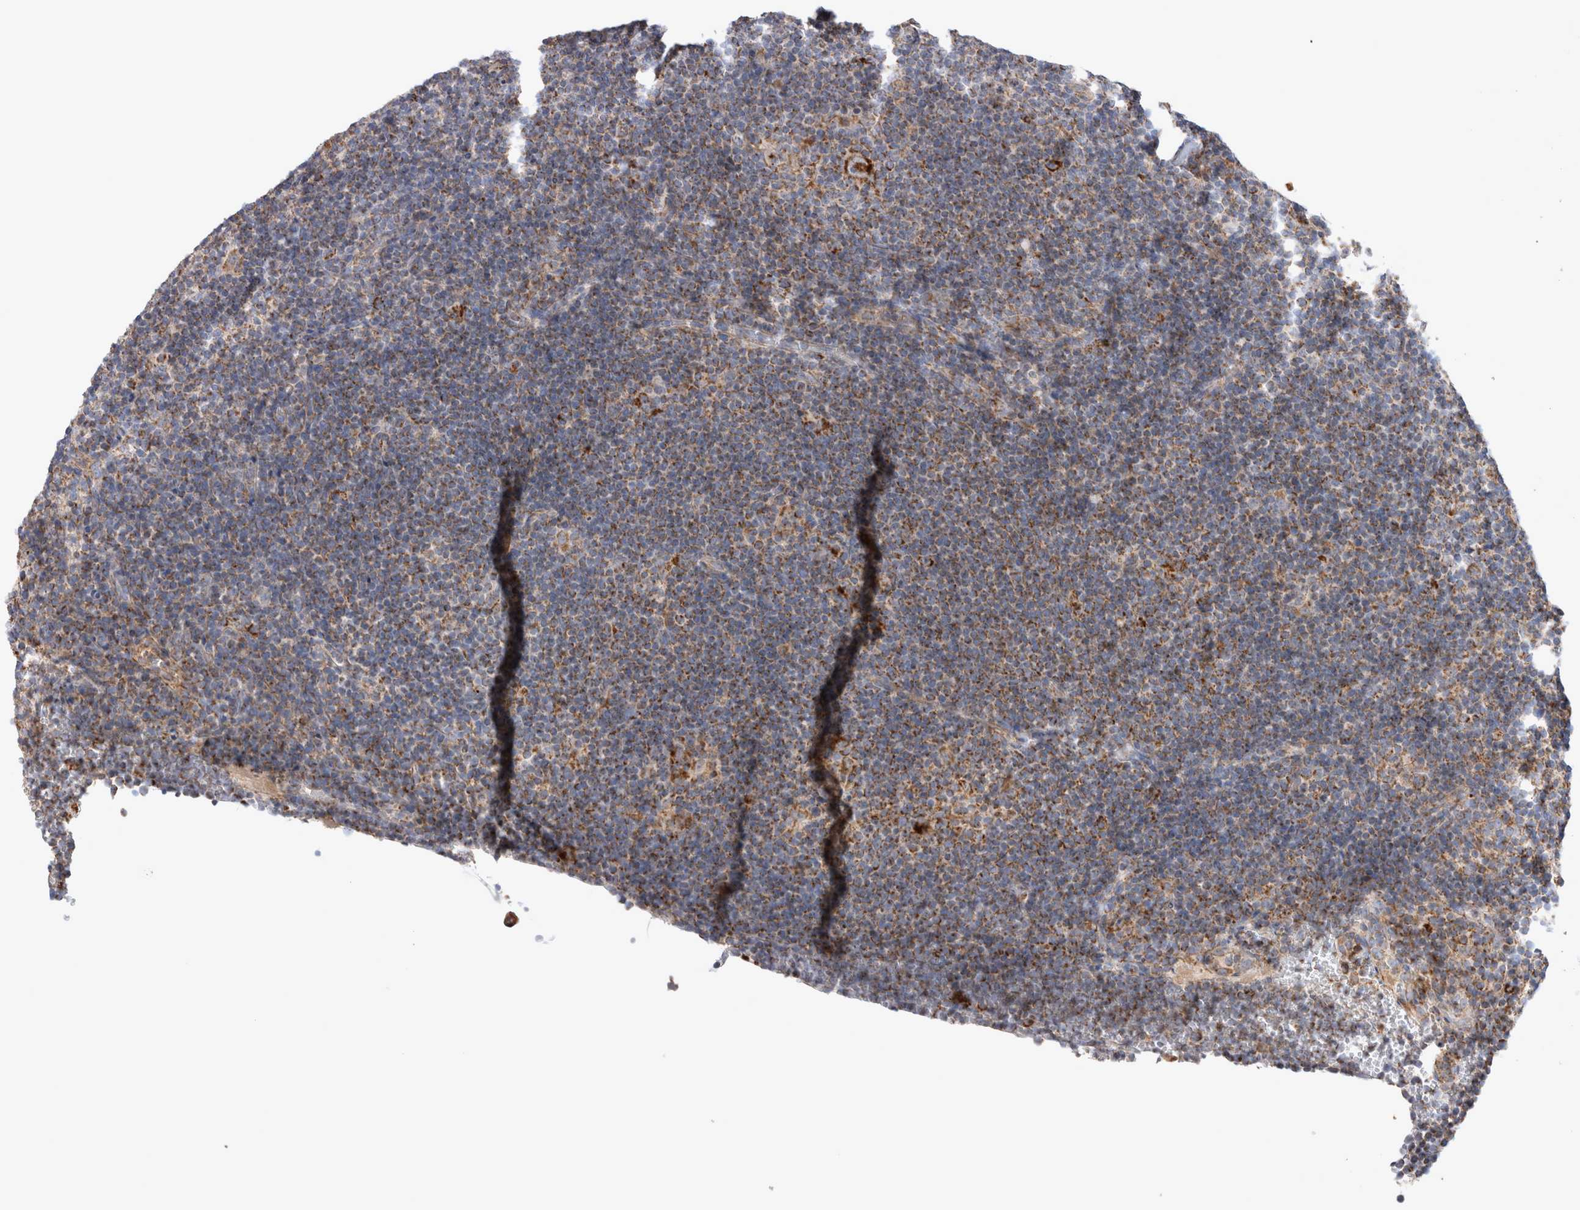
{"staining": {"intensity": "strong", "quantity": ">75%", "location": "cytoplasmic/membranous"}, "tissue": "lymphoma", "cell_type": "Tumor cells", "image_type": "cancer", "snomed": [{"axis": "morphology", "description": "Hodgkin's disease, NOS"}, {"axis": "topography", "description": "Lymph node"}], "caption": "Human Hodgkin's disease stained with a protein marker exhibits strong staining in tumor cells.", "gene": "MRPS28", "patient": {"sex": "female", "age": 57}}